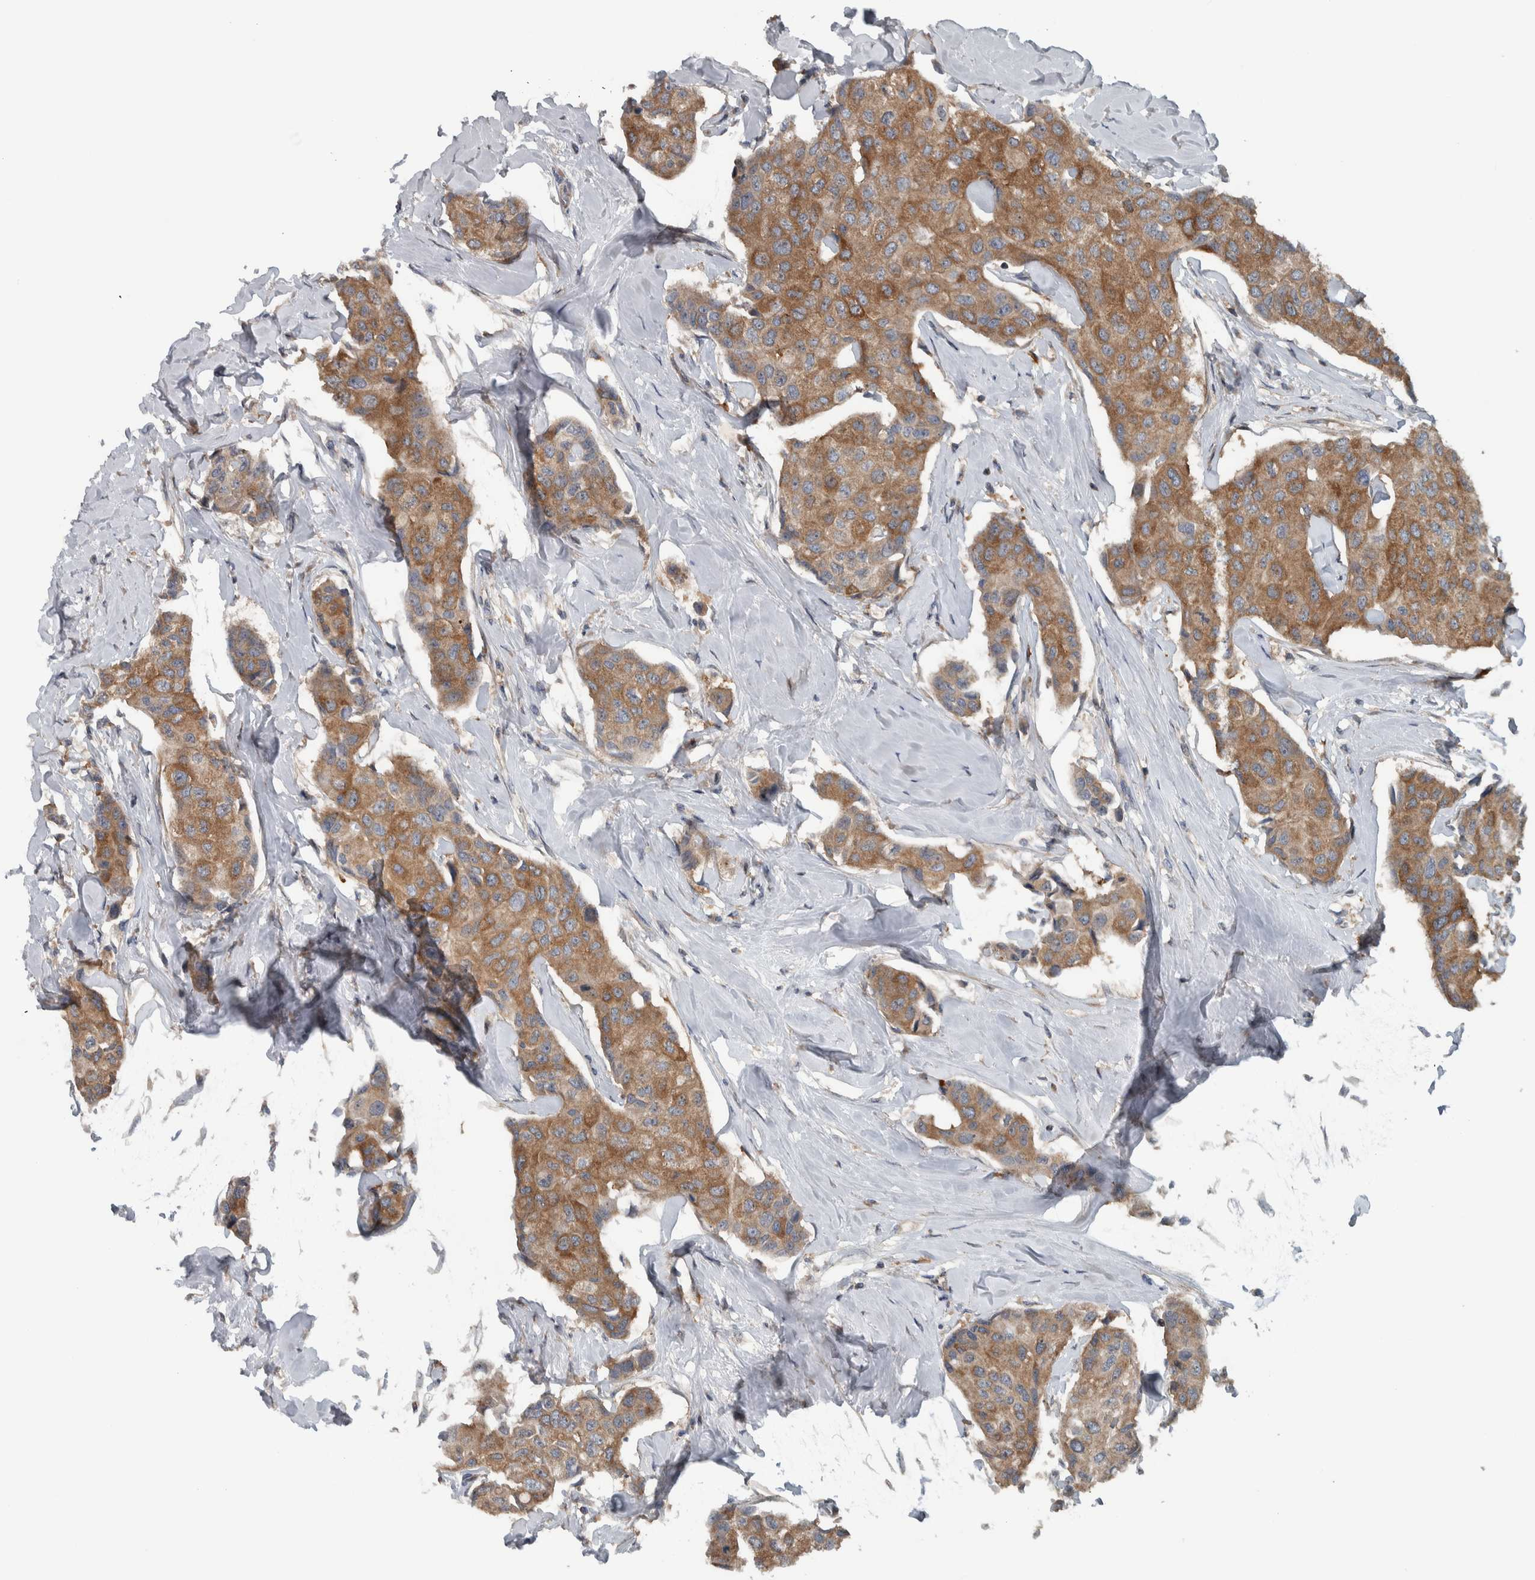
{"staining": {"intensity": "moderate", "quantity": ">75%", "location": "cytoplasmic/membranous"}, "tissue": "breast cancer", "cell_type": "Tumor cells", "image_type": "cancer", "snomed": [{"axis": "morphology", "description": "Duct carcinoma"}, {"axis": "topography", "description": "Breast"}], "caption": "Immunohistochemical staining of breast cancer shows medium levels of moderate cytoplasmic/membranous positivity in approximately >75% of tumor cells.", "gene": "BAIAP2L1", "patient": {"sex": "female", "age": 80}}